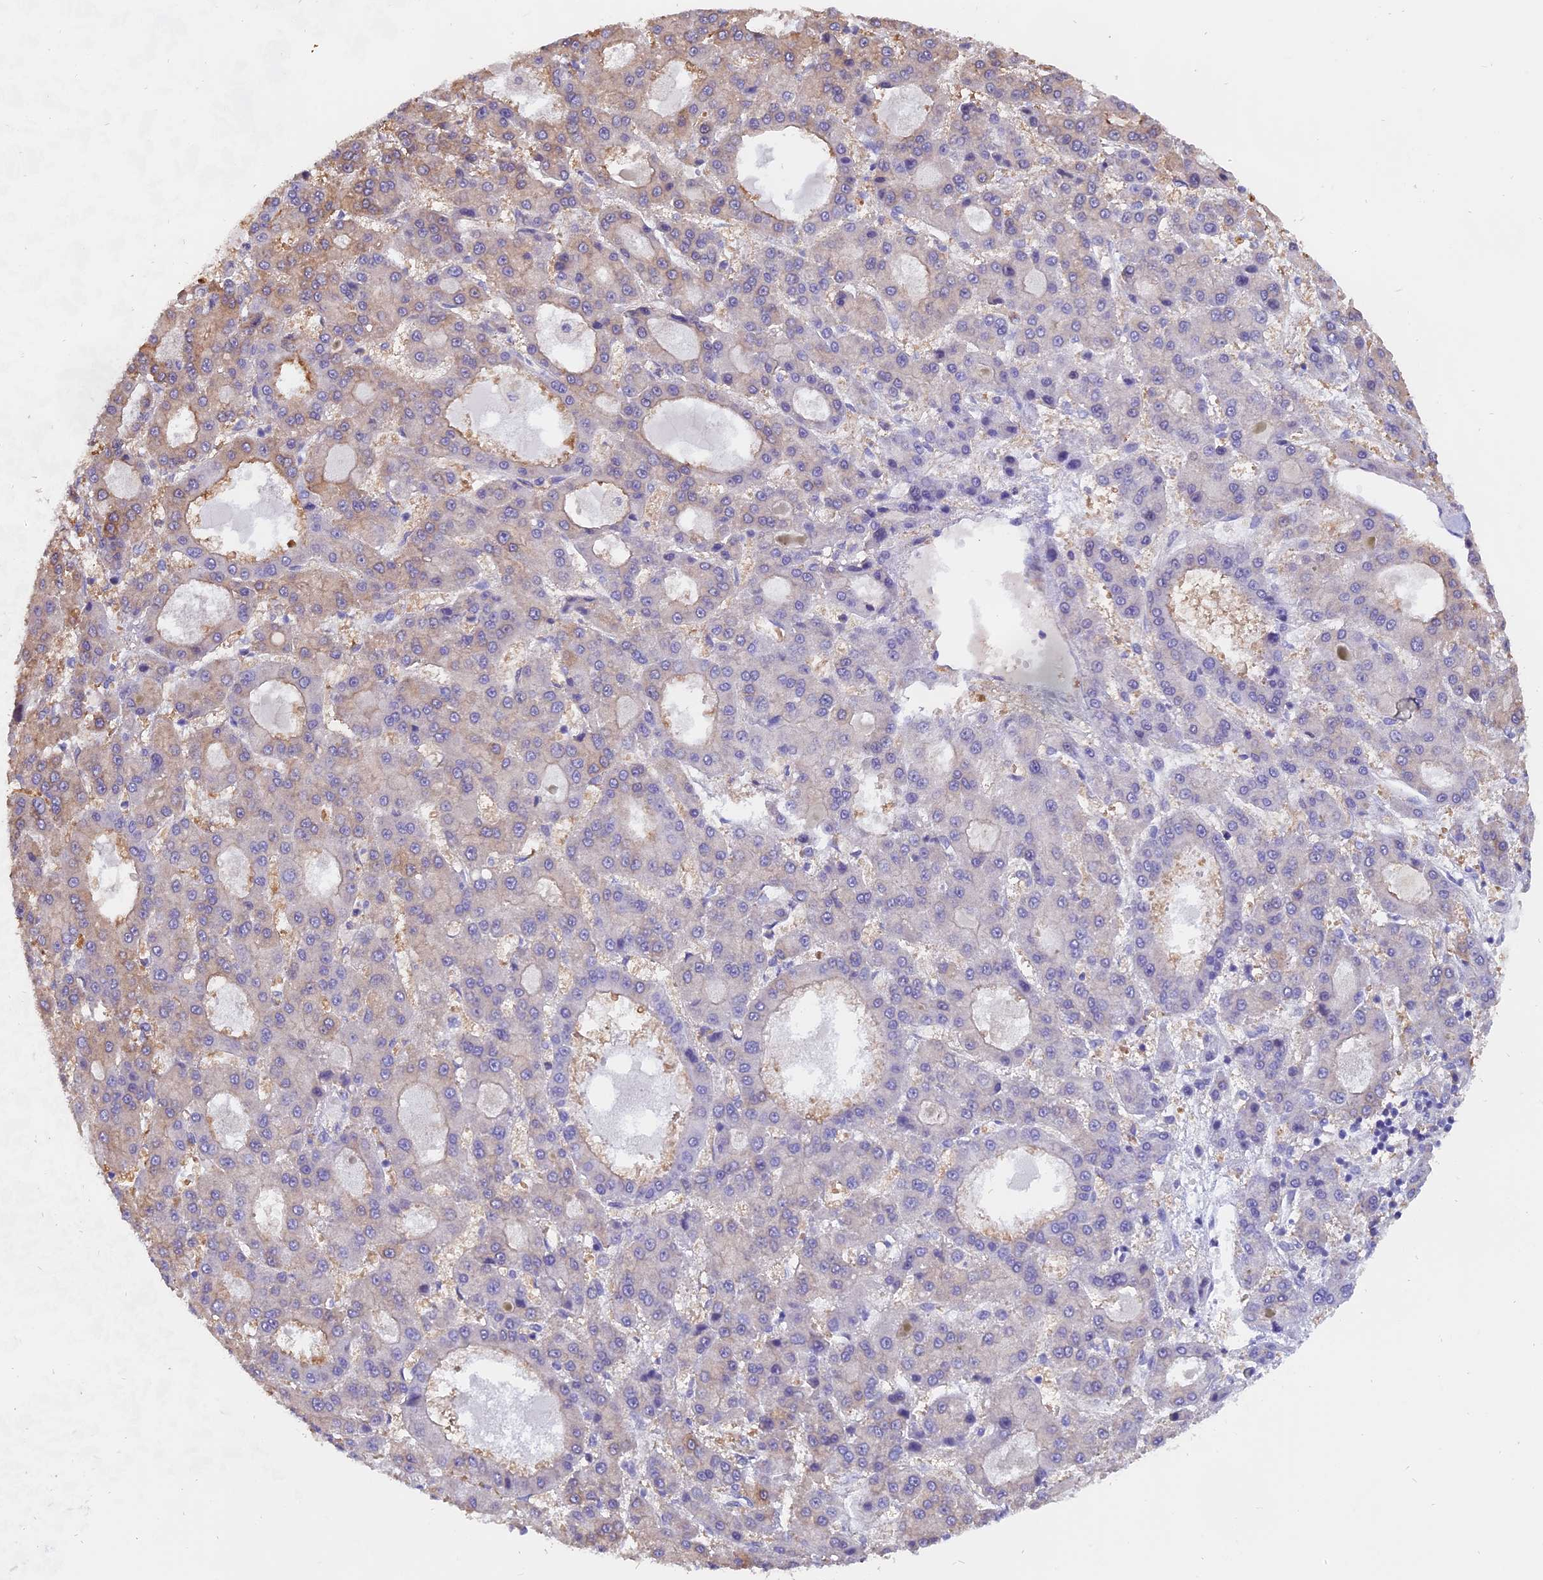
{"staining": {"intensity": "negative", "quantity": "none", "location": "none"}, "tissue": "liver cancer", "cell_type": "Tumor cells", "image_type": "cancer", "snomed": [{"axis": "morphology", "description": "Carcinoma, Hepatocellular, NOS"}, {"axis": "topography", "description": "Liver"}], "caption": "There is no significant positivity in tumor cells of liver cancer.", "gene": "FAM118B", "patient": {"sex": "male", "age": 70}}